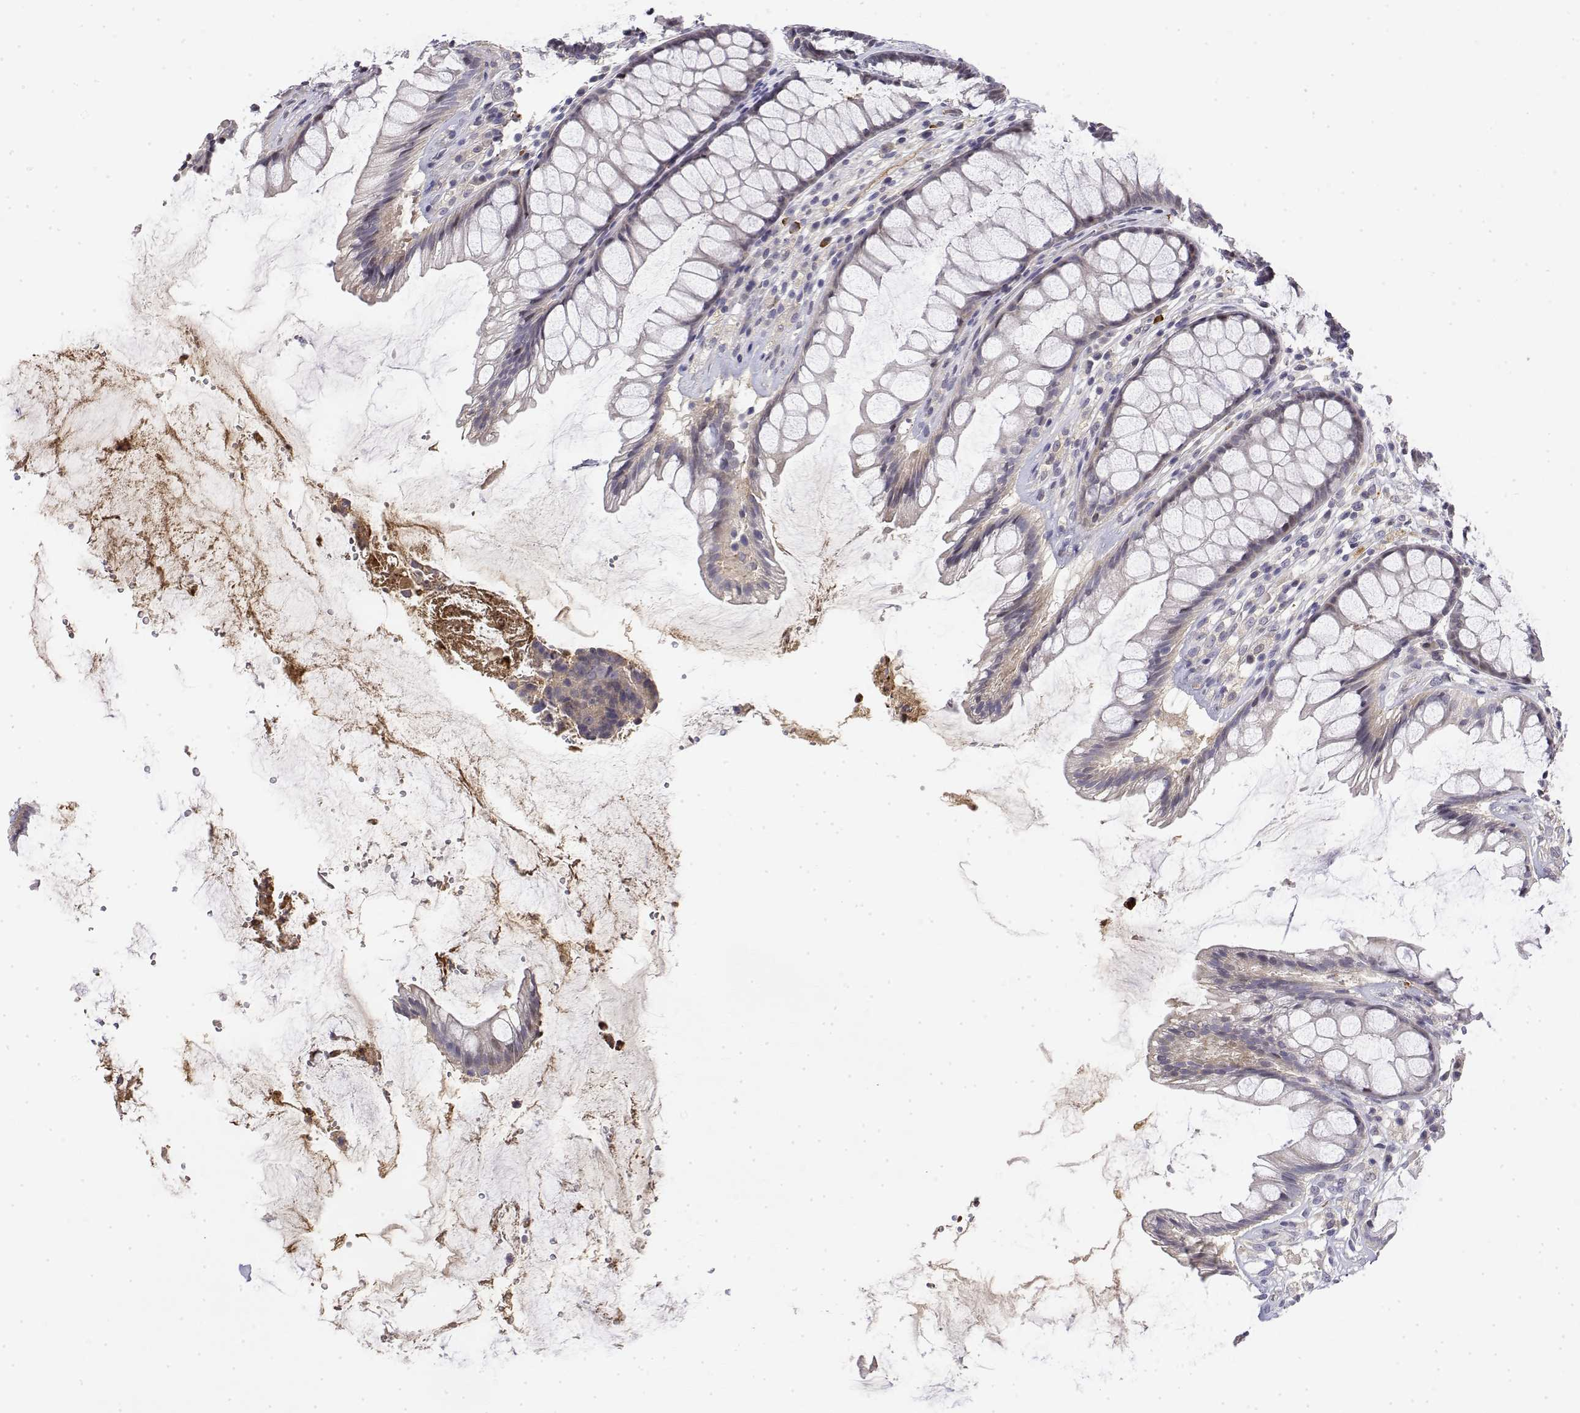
{"staining": {"intensity": "negative", "quantity": "none", "location": "none"}, "tissue": "rectum", "cell_type": "Glandular cells", "image_type": "normal", "snomed": [{"axis": "morphology", "description": "Normal tissue, NOS"}, {"axis": "topography", "description": "Rectum"}], "caption": "DAB (3,3'-diaminobenzidine) immunohistochemical staining of normal rectum shows no significant staining in glandular cells.", "gene": "IGFBP4", "patient": {"sex": "male", "age": 72}}